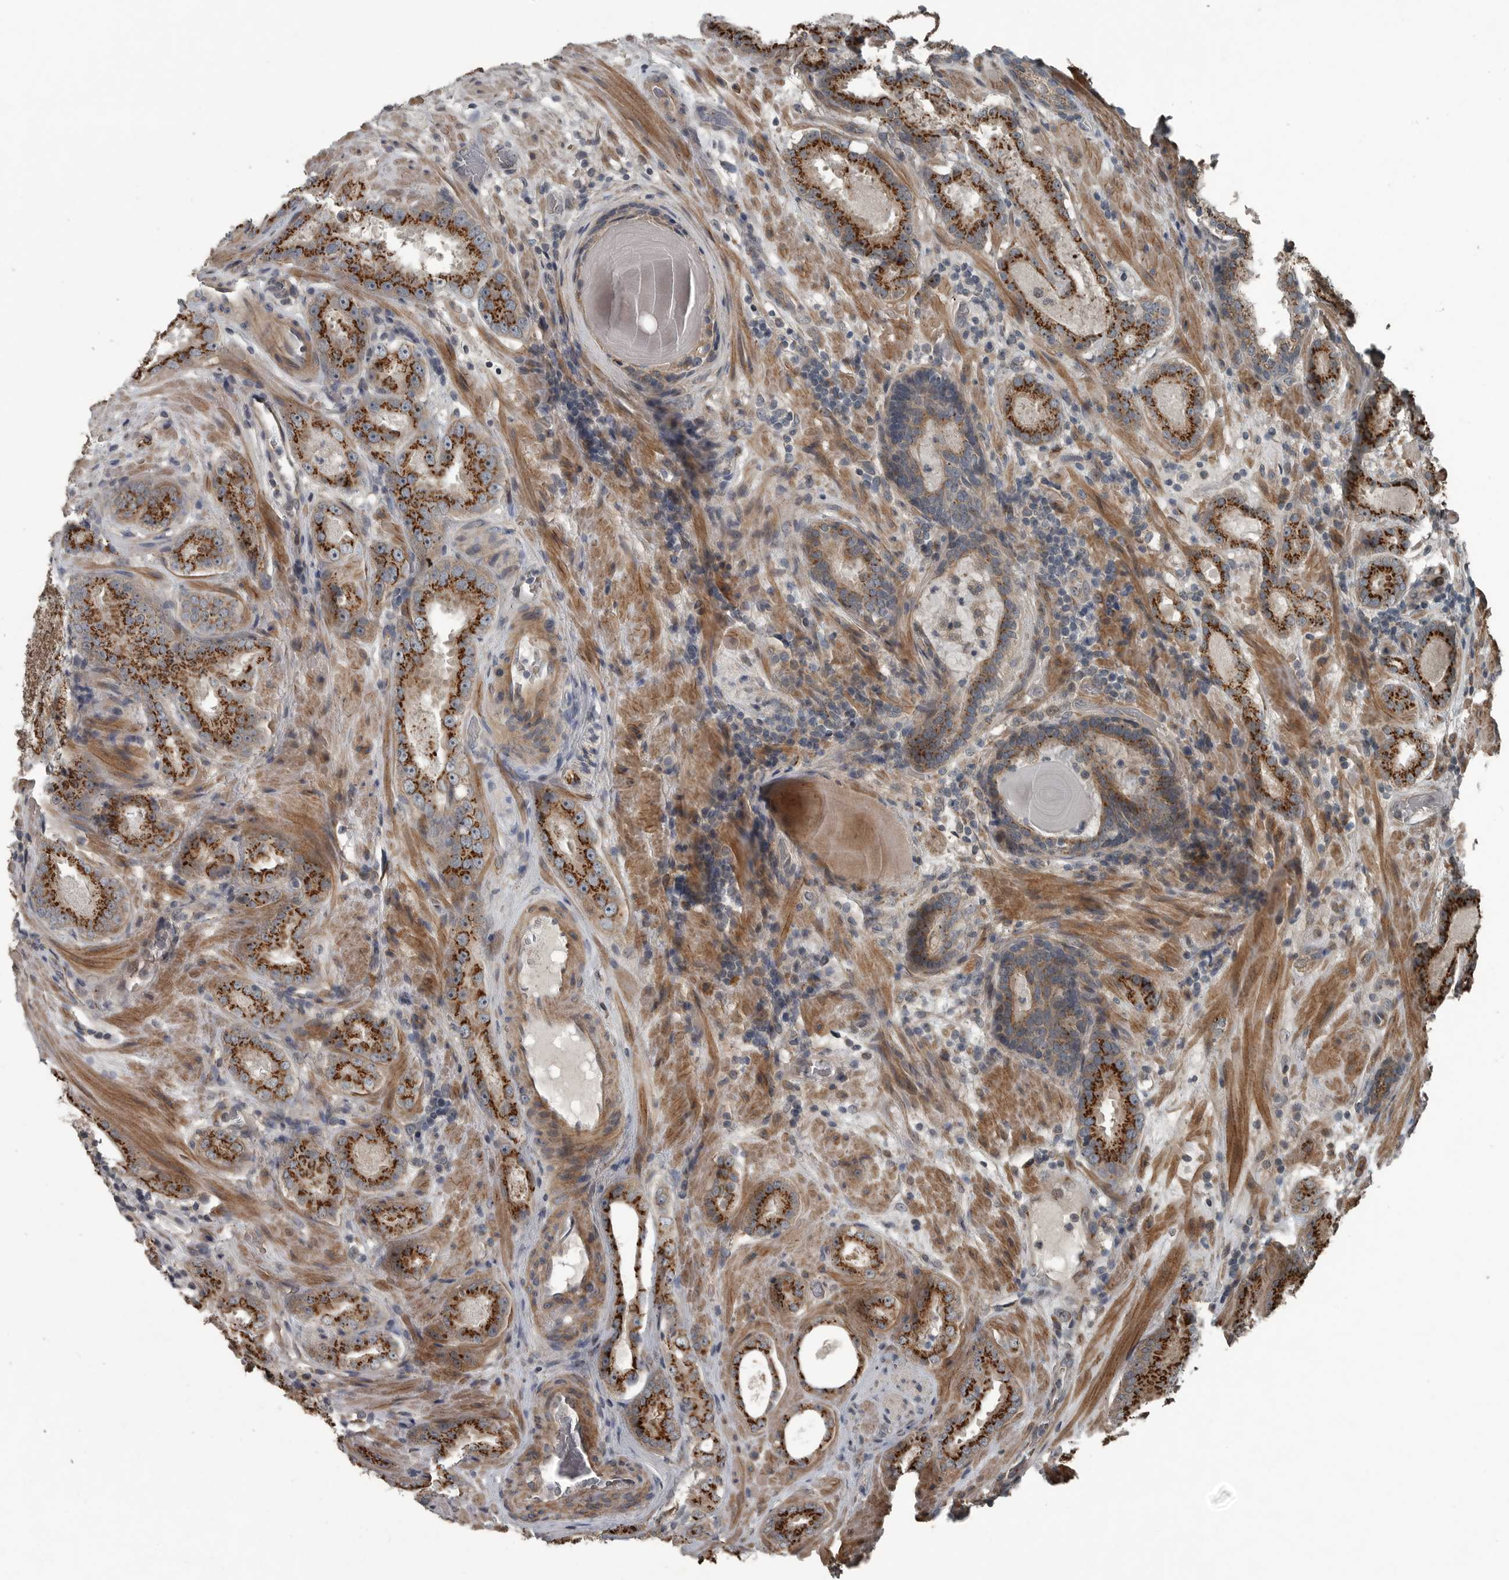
{"staining": {"intensity": "strong", "quantity": ">75%", "location": "cytoplasmic/membranous"}, "tissue": "prostate cancer", "cell_type": "Tumor cells", "image_type": "cancer", "snomed": [{"axis": "morphology", "description": "Adenocarcinoma, Low grade"}, {"axis": "topography", "description": "Prostate"}], "caption": "The immunohistochemical stain labels strong cytoplasmic/membranous positivity in tumor cells of prostate adenocarcinoma (low-grade) tissue.", "gene": "ZNF345", "patient": {"sex": "male", "age": 69}}